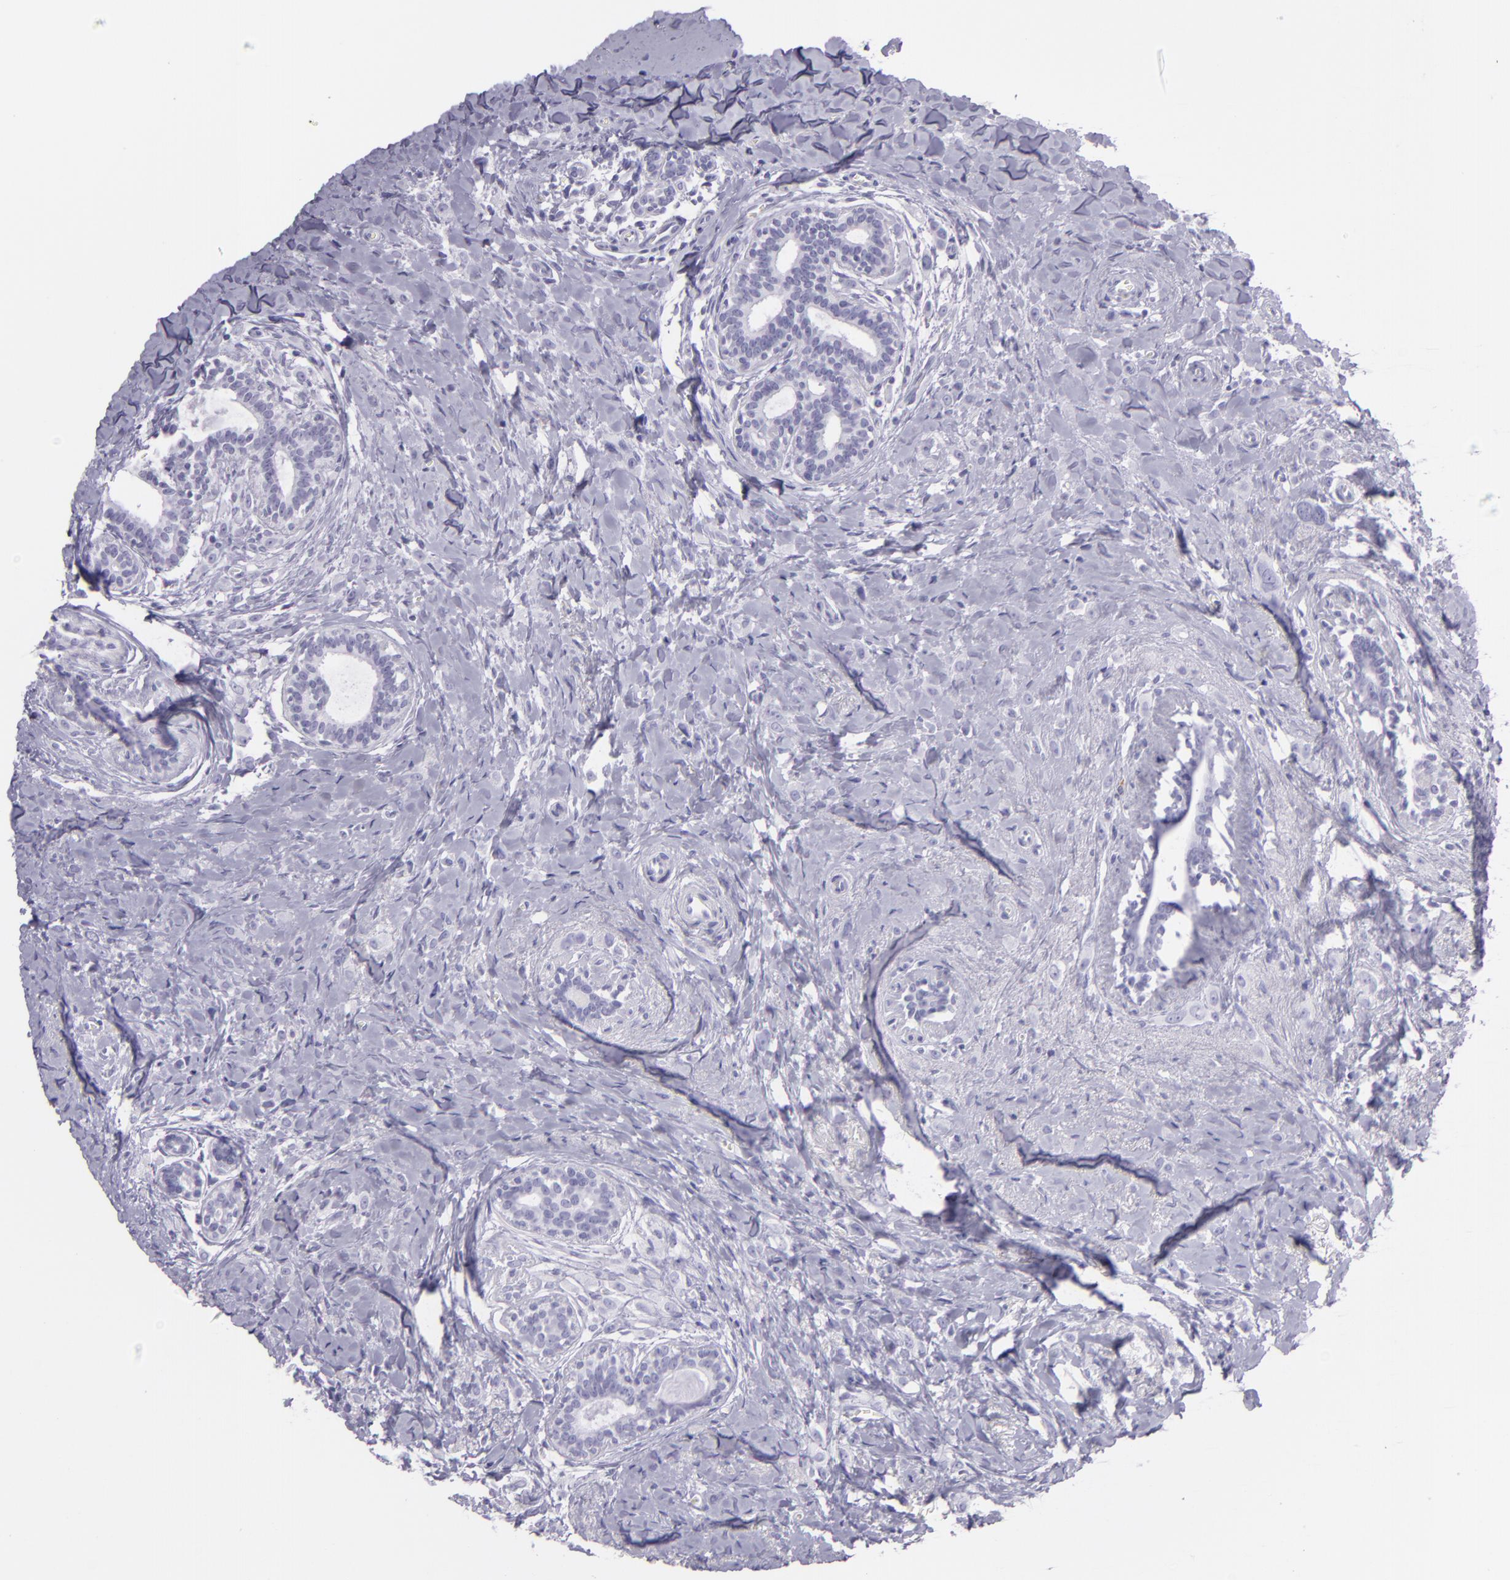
{"staining": {"intensity": "negative", "quantity": "none", "location": "none"}, "tissue": "breast cancer", "cell_type": "Tumor cells", "image_type": "cancer", "snomed": [{"axis": "morphology", "description": "Lobular carcinoma"}, {"axis": "topography", "description": "Breast"}], "caption": "The image displays no significant staining in tumor cells of lobular carcinoma (breast).", "gene": "MUC6", "patient": {"sex": "female", "age": 57}}